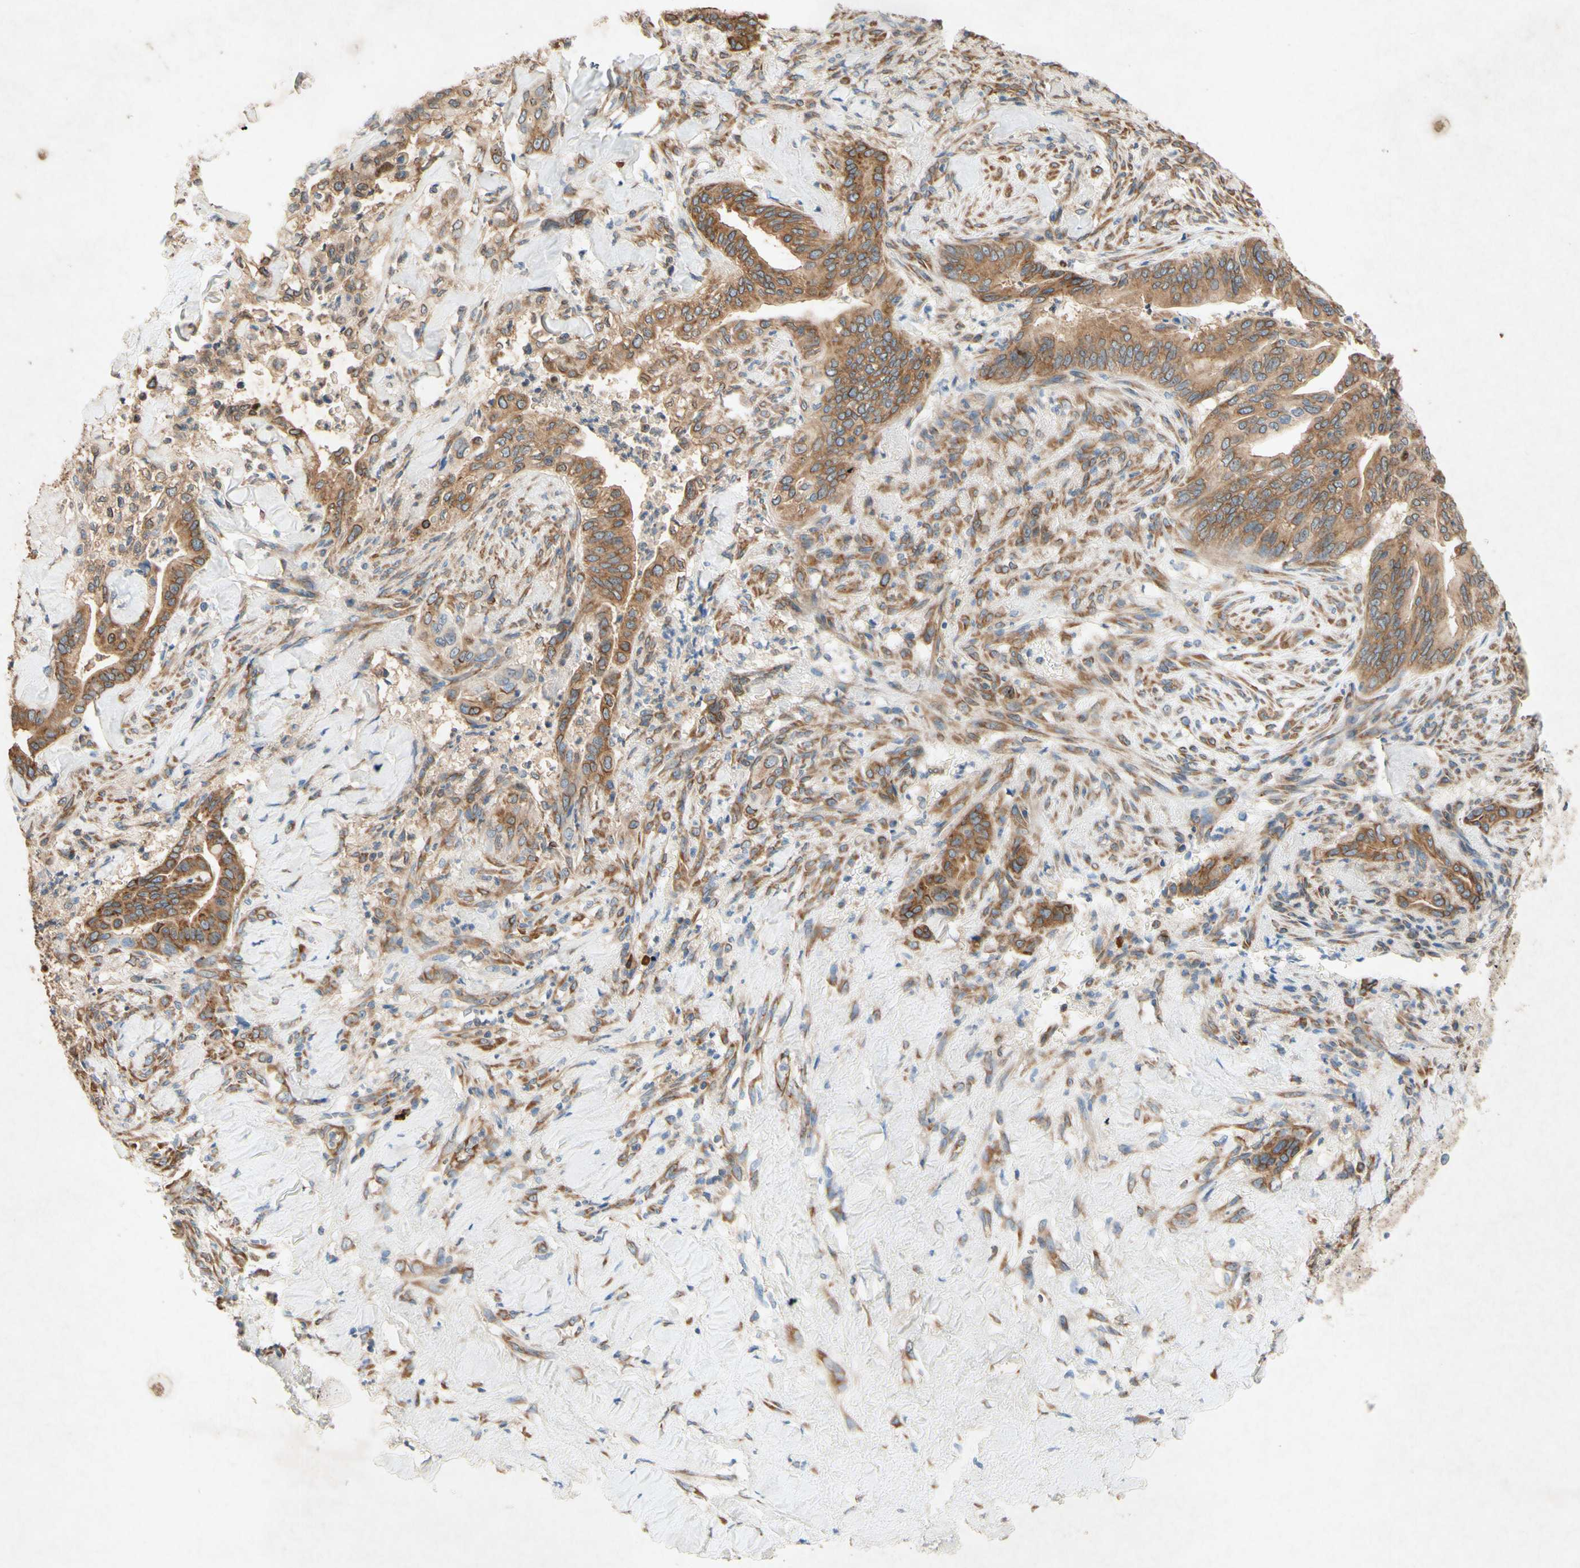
{"staining": {"intensity": "moderate", "quantity": ">75%", "location": "cytoplasmic/membranous"}, "tissue": "liver cancer", "cell_type": "Tumor cells", "image_type": "cancer", "snomed": [{"axis": "morphology", "description": "Cholangiocarcinoma"}, {"axis": "topography", "description": "Liver"}], "caption": "Tumor cells exhibit medium levels of moderate cytoplasmic/membranous positivity in approximately >75% of cells in human cholangiocarcinoma (liver).", "gene": "PABPC1", "patient": {"sex": "female", "age": 67}}